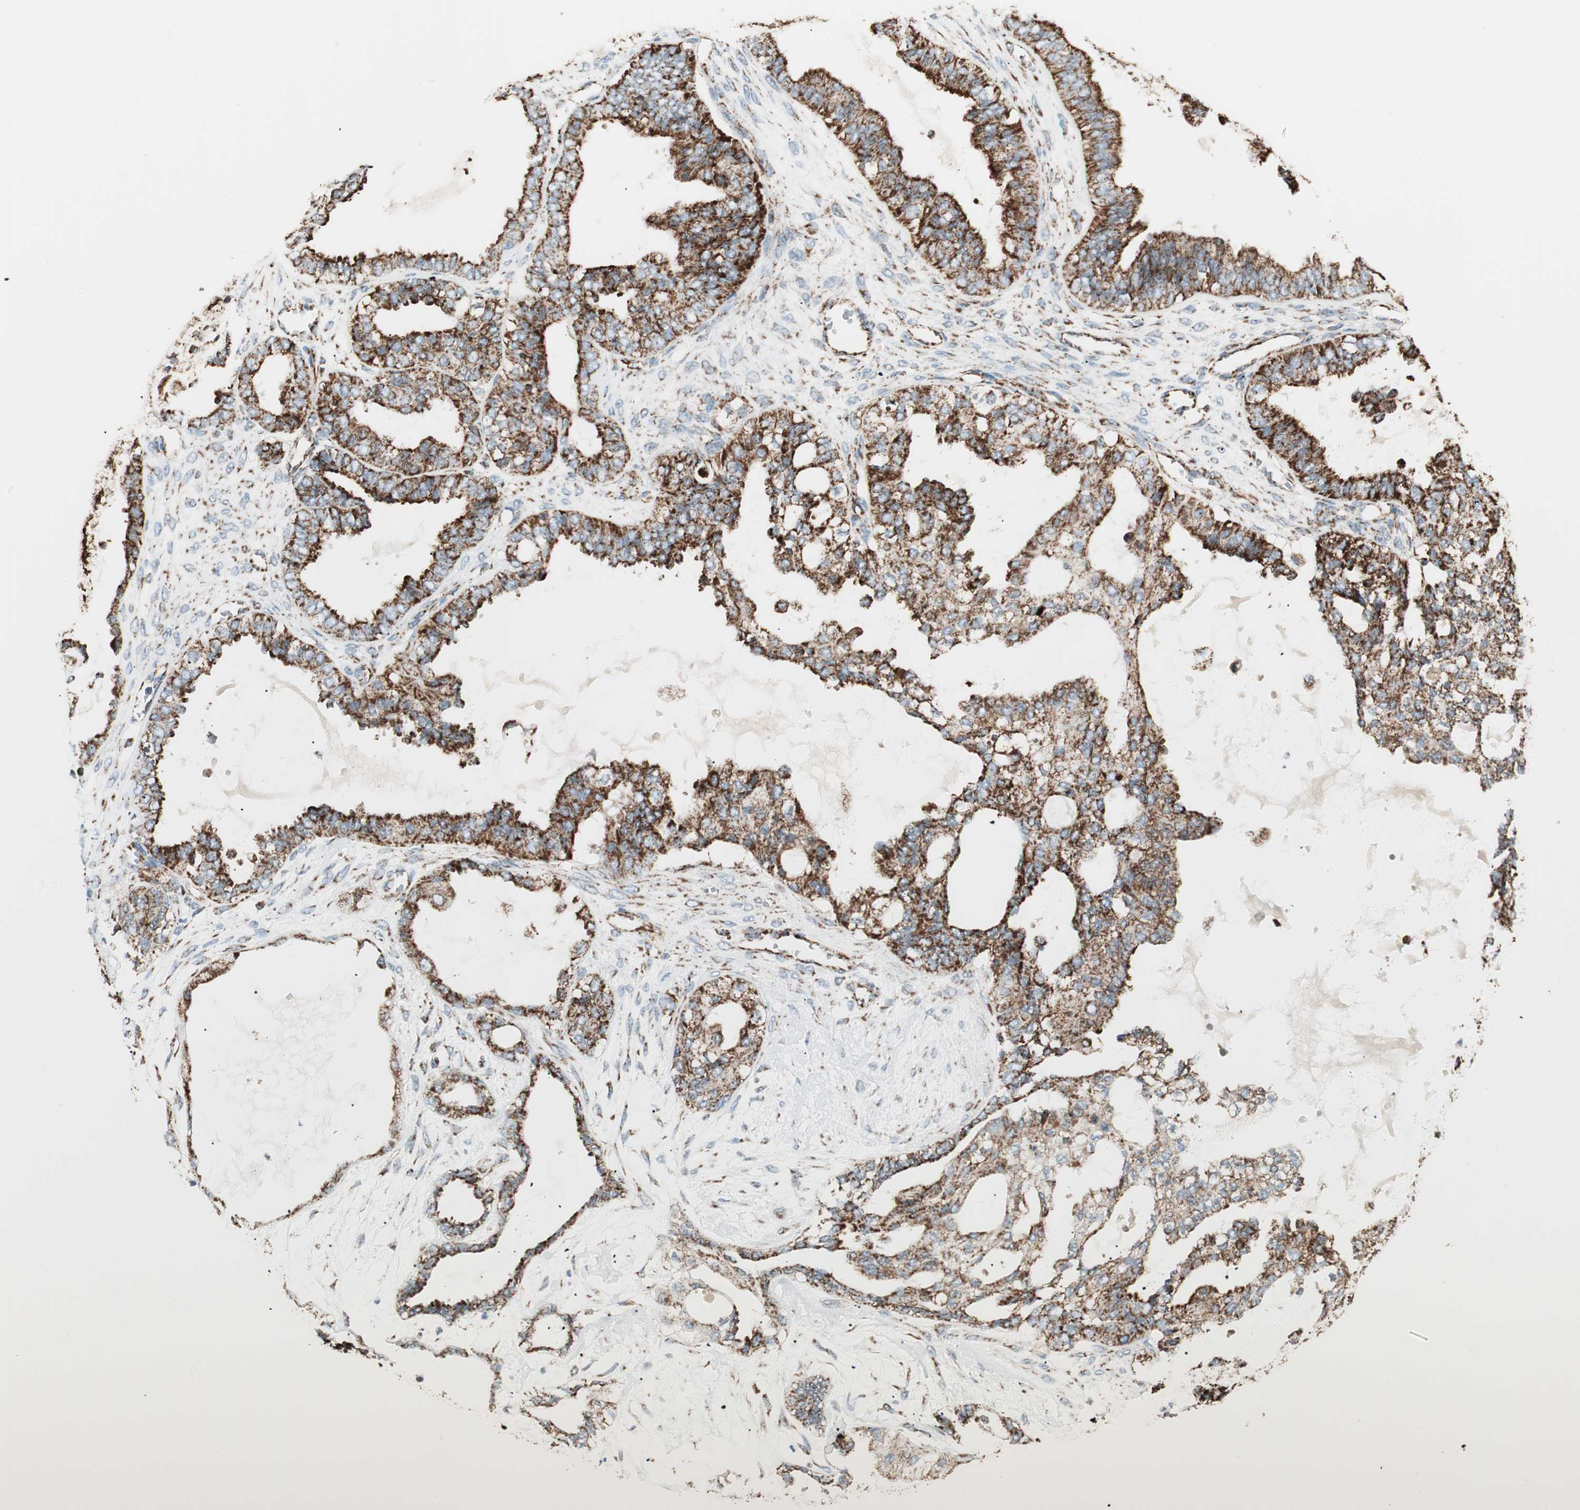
{"staining": {"intensity": "strong", "quantity": ">75%", "location": "cytoplasmic/membranous"}, "tissue": "ovarian cancer", "cell_type": "Tumor cells", "image_type": "cancer", "snomed": [{"axis": "morphology", "description": "Carcinoma, NOS"}, {"axis": "morphology", "description": "Carcinoma, endometroid"}, {"axis": "topography", "description": "Ovary"}], "caption": "A histopathology image showing strong cytoplasmic/membranous staining in about >75% of tumor cells in endometroid carcinoma (ovarian), as visualized by brown immunohistochemical staining.", "gene": "TOMM22", "patient": {"sex": "female", "age": 50}}